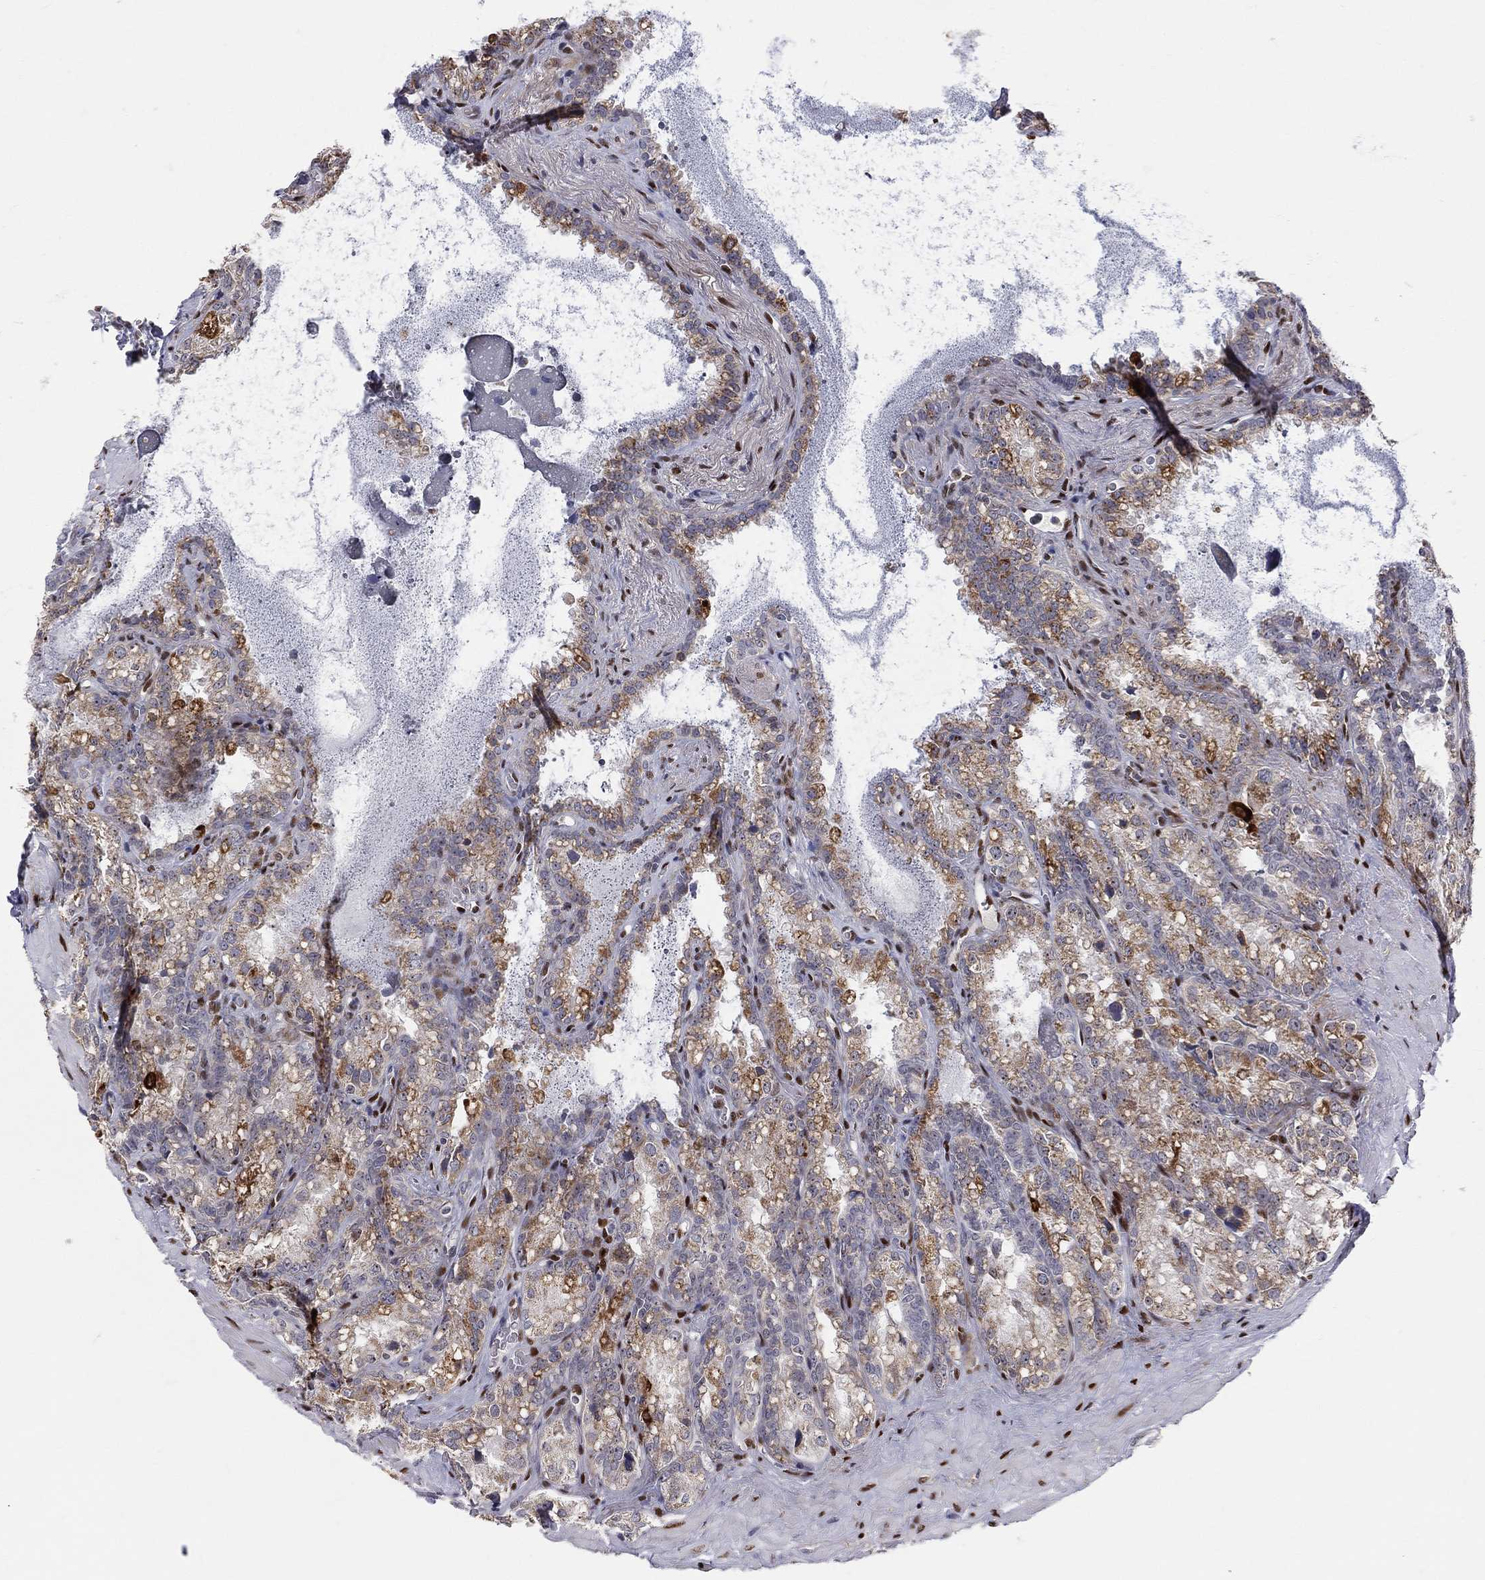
{"staining": {"intensity": "moderate", "quantity": ">75%", "location": "cytoplasmic/membranous"}, "tissue": "seminal vesicle", "cell_type": "Glandular cells", "image_type": "normal", "snomed": [{"axis": "morphology", "description": "Normal tissue, NOS"}, {"axis": "topography", "description": "Seminal veicle"}], "caption": "DAB (3,3'-diaminobenzidine) immunohistochemical staining of benign seminal vesicle demonstrates moderate cytoplasmic/membranous protein positivity in approximately >75% of glandular cells.", "gene": "ZEB1", "patient": {"sex": "male", "age": 68}}